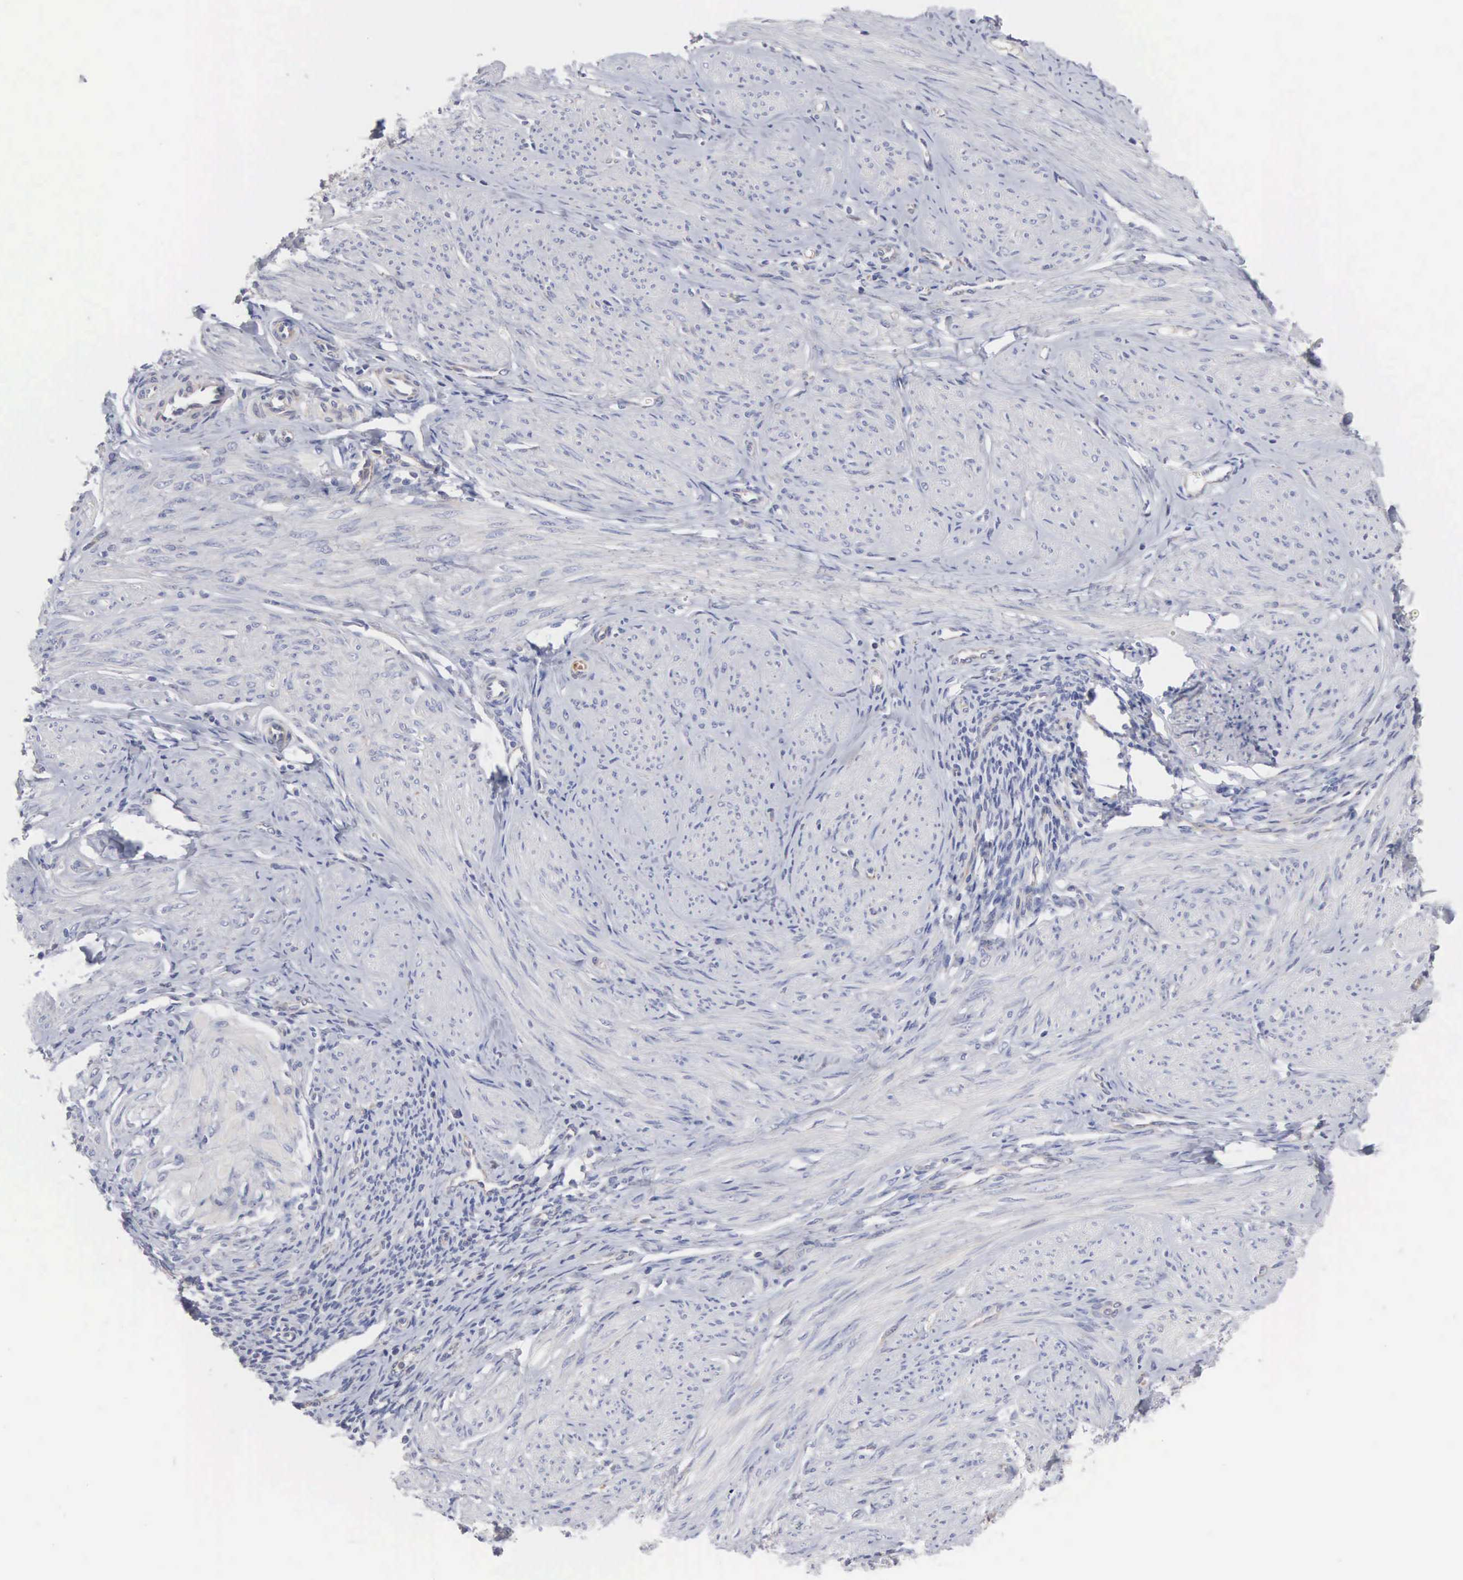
{"staining": {"intensity": "negative", "quantity": "none", "location": "none"}, "tissue": "smooth muscle", "cell_type": "Smooth muscle cells", "image_type": "normal", "snomed": [{"axis": "morphology", "description": "Normal tissue, NOS"}, {"axis": "topography", "description": "Uterus"}], "caption": "High power microscopy histopathology image of an immunohistochemistry (IHC) image of benign smooth muscle, revealing no significant positivity in smooth muscle cells.", "gene": "INF2", "patient": {"sex": "female", "age": 45}}